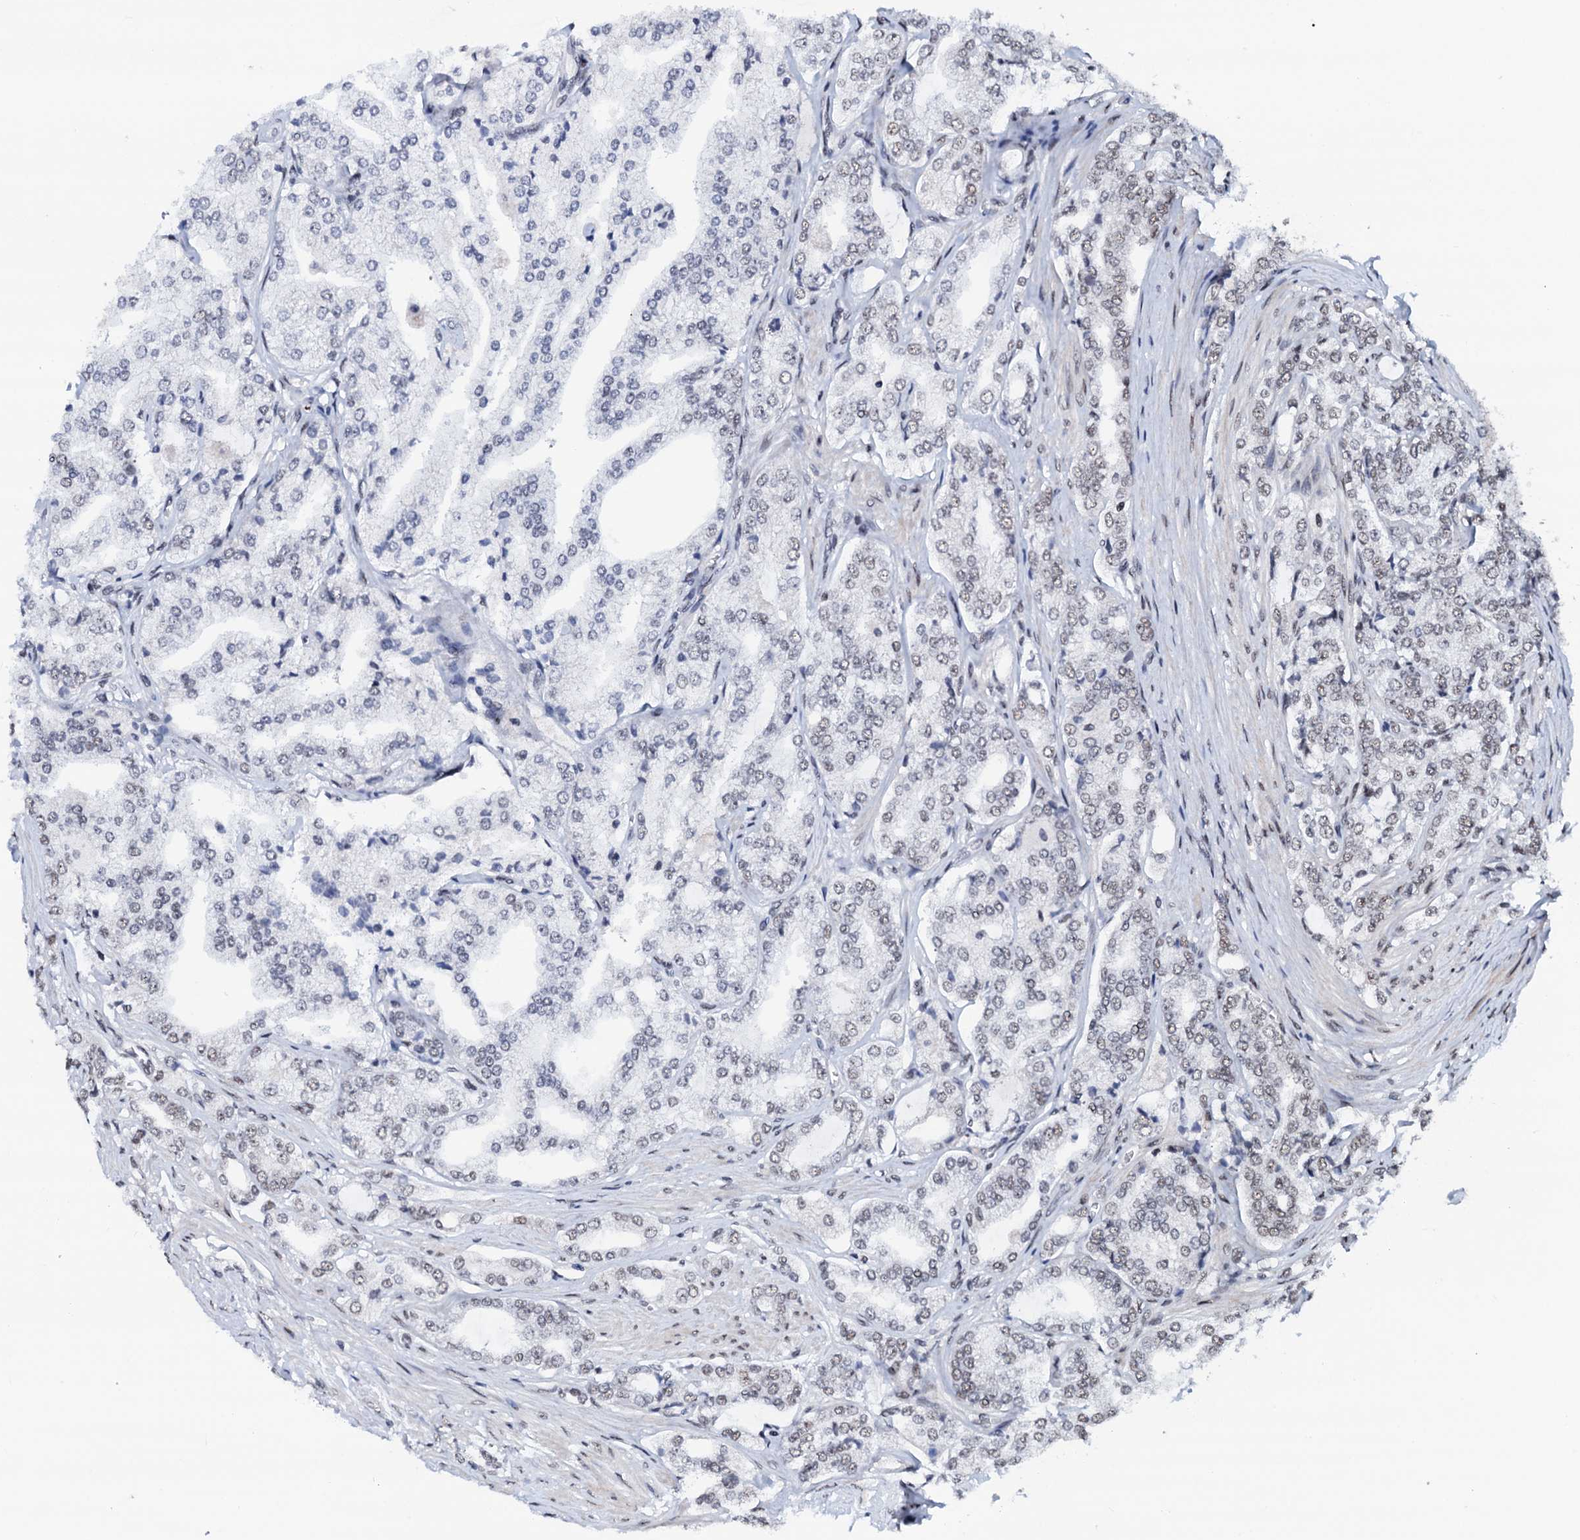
{"staining": {"intensity": "weak", "quantity": "25%-75%", "location": "nuclear"}, "tissue": "prostate cancer", "cell_type": "Tumor cells", "image_type": "cancer", "snomed": [{"axis": "morphology", "description": "Adenocarcinoma, High grade"}, {"axis": "topography", "description": "Prostate"}], "caption": "Tumor cells demonstrate low levels of weak nuclear staining in approximately 25%-75% of cells in high-grade adenocarcinoma (prostate).", "gene": "PRPF18", "patient": {"sex": "male", "age": 64}}